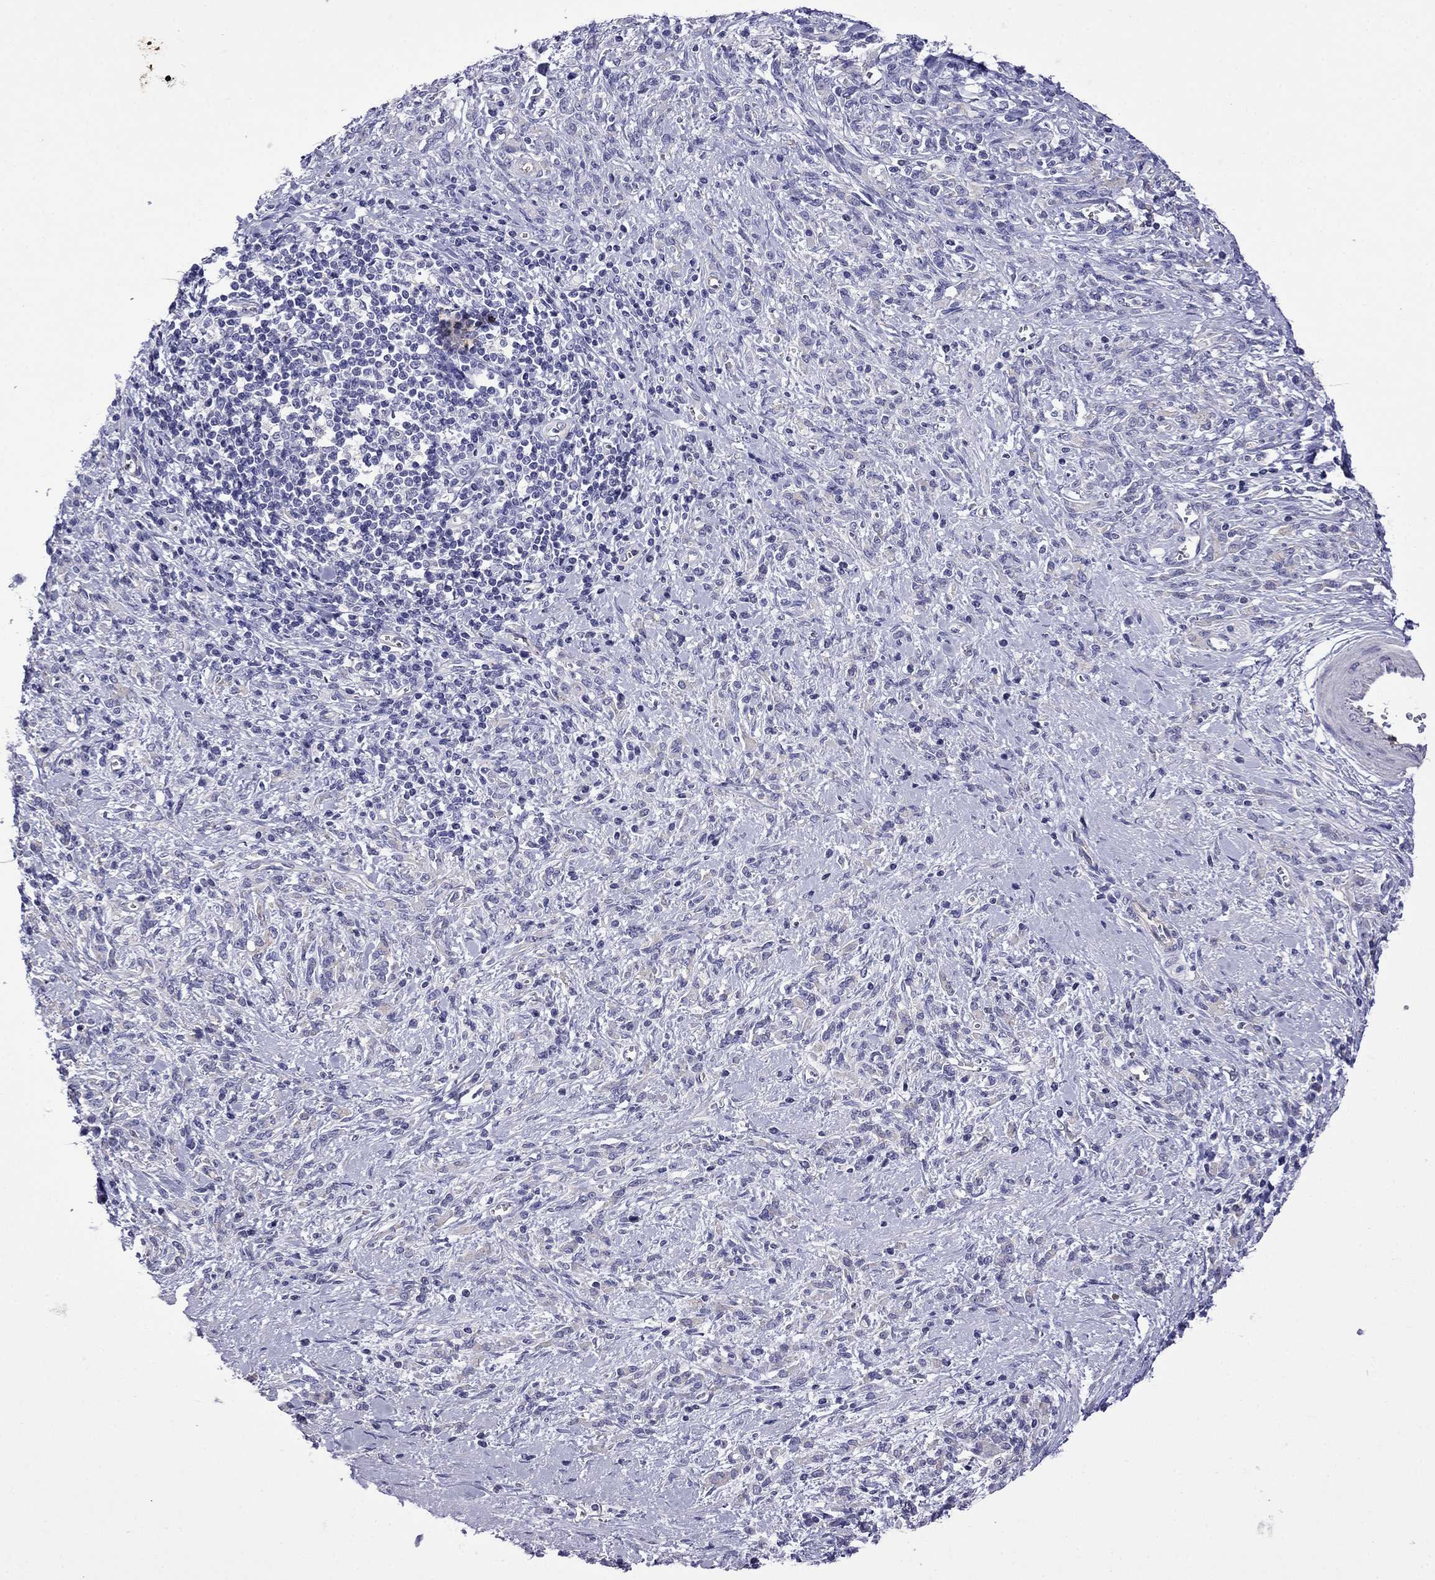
{"staining": {"intensity": "negative", "quantity": "none", "location": "none"}, "tissue": "stomach cancer", "cell_type": "Tumor cells", "image_type": "cancer", "snomed": [{"axis": "morphology", "description": "Adenocarcinoma, NOS"}, {"axis": "topography", "description": "Stomach"}], "caption": "IHC micrograph of human stomach adenocarcinoma stained for a protein (brown), which displays no staining in tumor cells. Nuclei are stained in blue.", "gene": "STAR", "patient": {"sex": "female", "age": 57}}